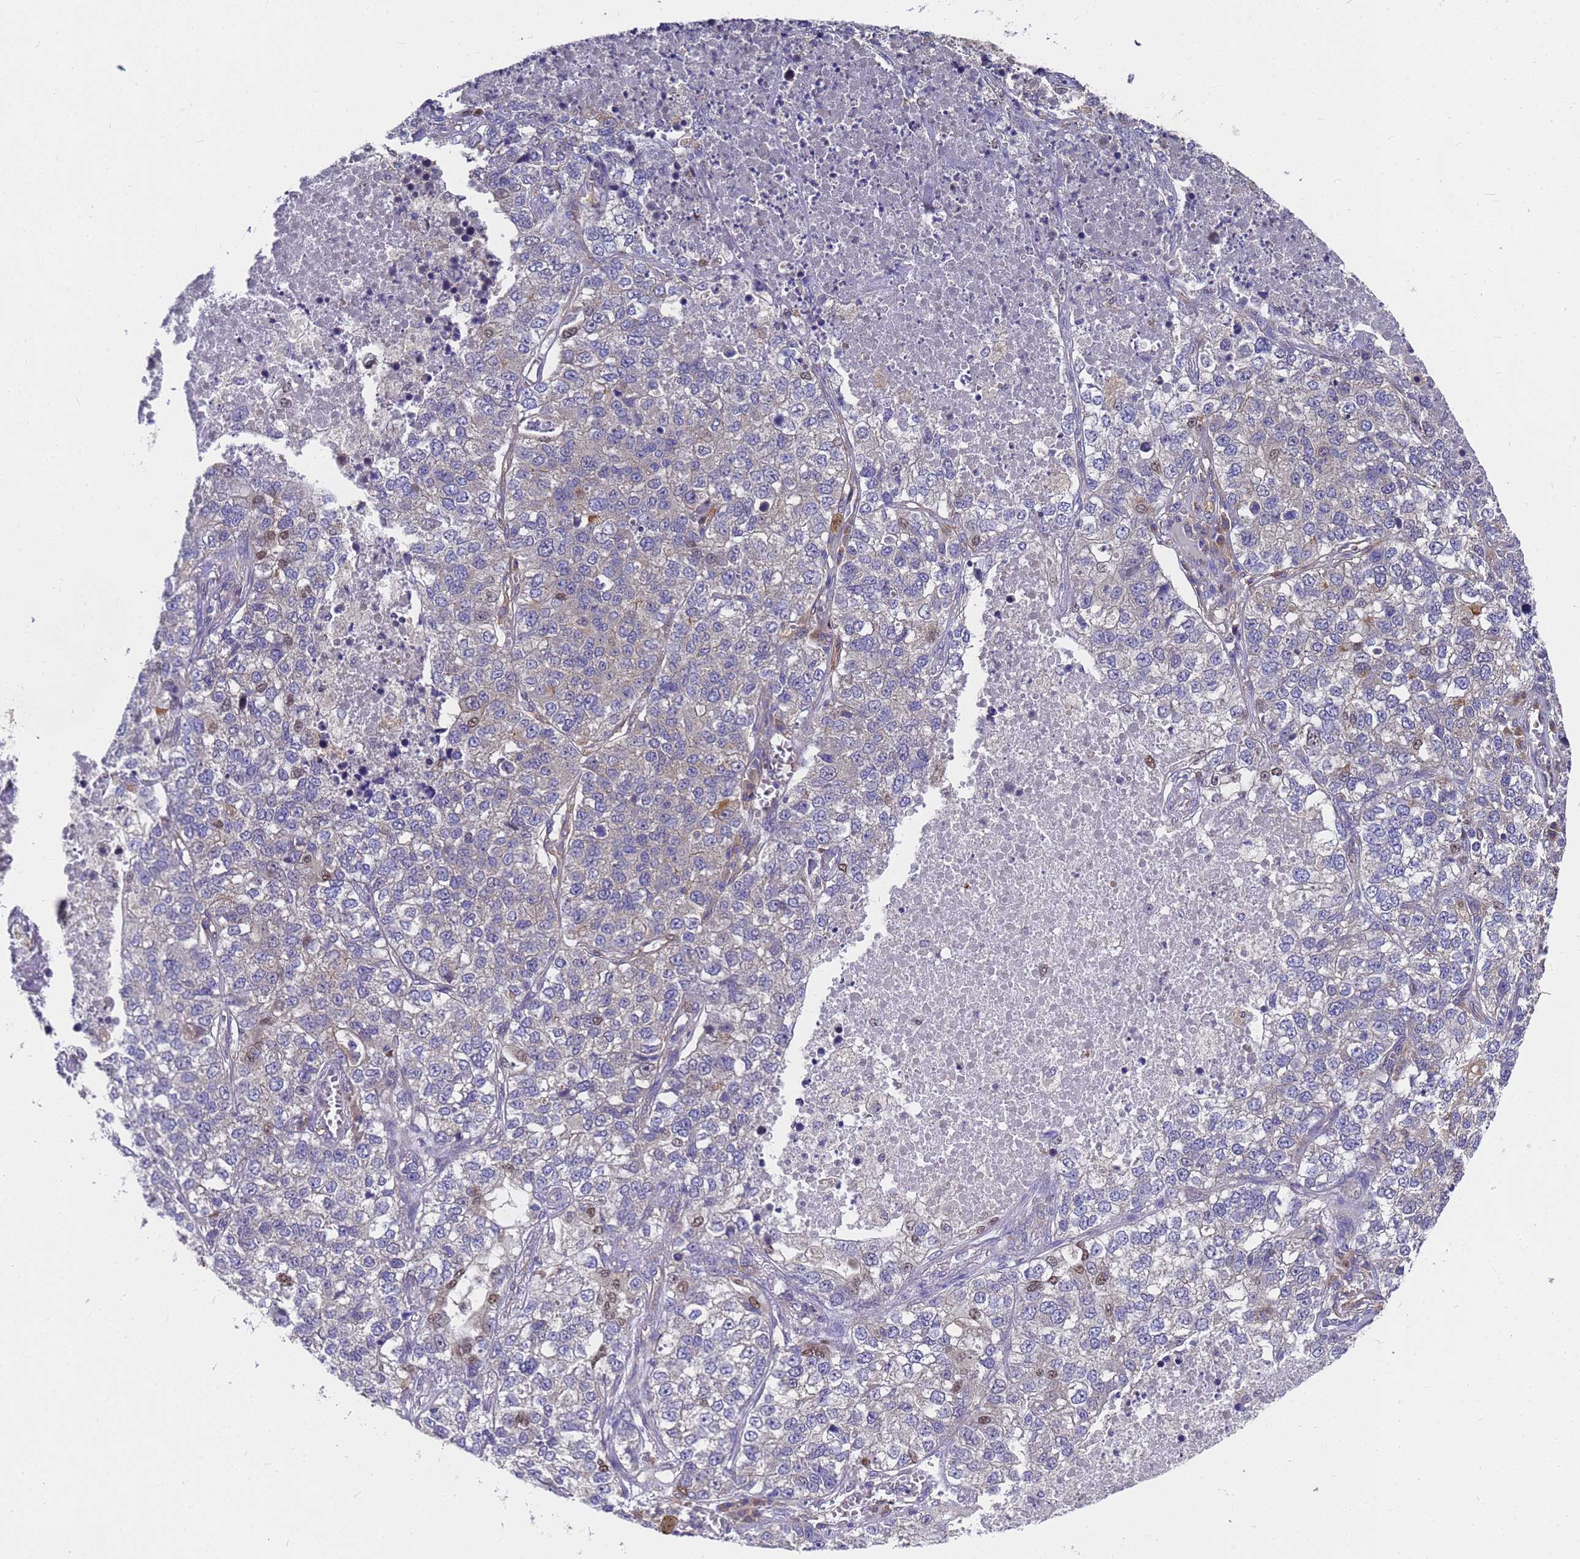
{"staining": {"intensity": "weak", "quantity": "<25%", "location": "cytoplasmic/membranous"}, "tissue": "lung cancer", "cell_type": "Tumor cells", "image_type": "cancer", "snomed": [{"axis": "morphology", "description": "Adenocarcinoma, NOS"}, {"axis": "topography", "description": "Lung"}], "caption": "Tumor cells show no significant positivity in adenocarcinoma (lung). (Brightfield microscopy of DAB immunohistochemistry at high magnification).", "gene": "SLC35E2B", "patient": {"sex": "male", "age": 49}}